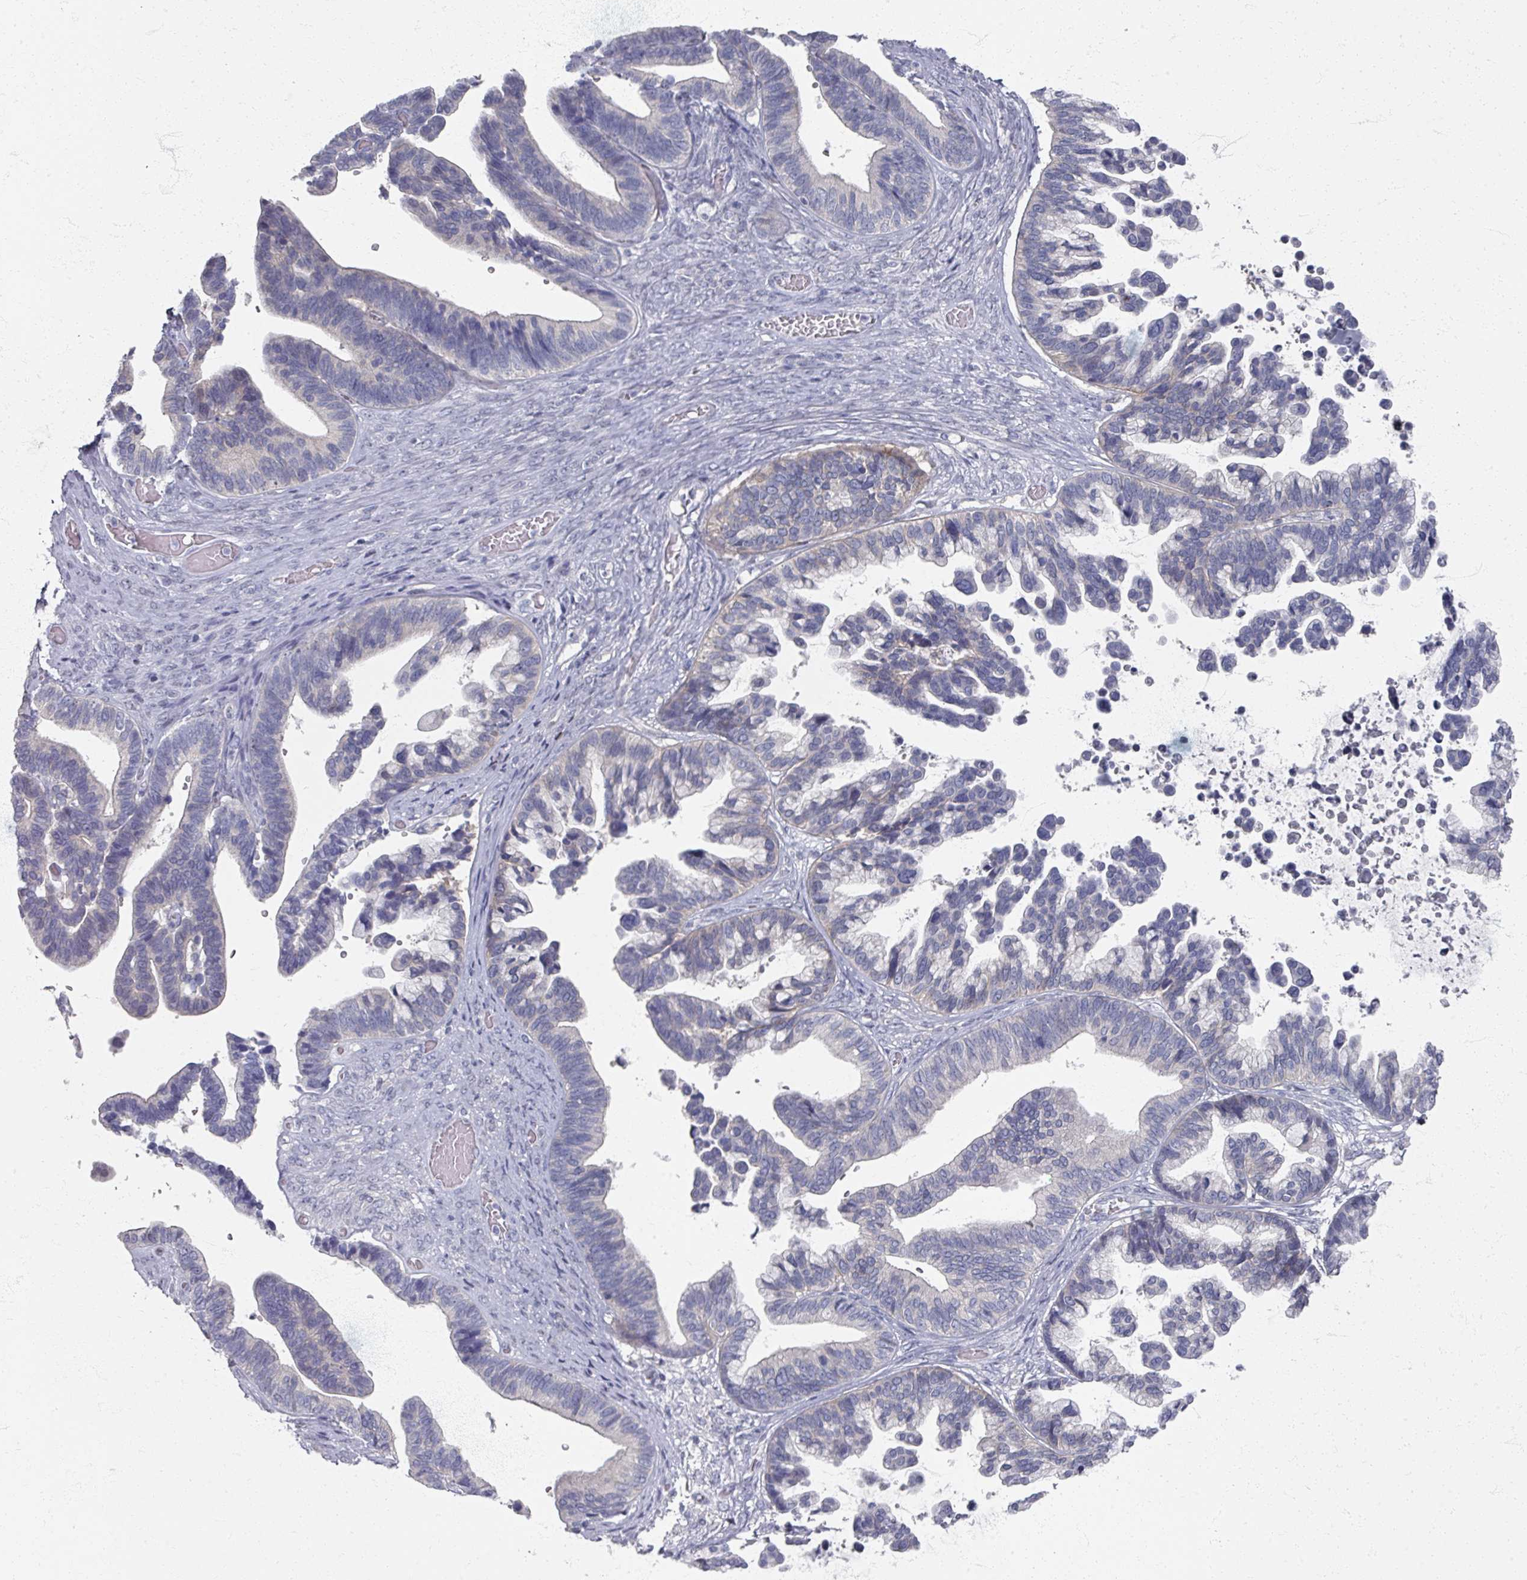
{"staining": {"intensity": "negative", "quantity": "none", "location": "none"}, "tissue": "ovarian cancer", "cell_type": "Tumor cells", "image_type": "cancer", "snomed": [{"axis": "morphology", "description": "Cystadenocarcinoma, serous, NOS"}, {"axis": "topography", "description": "Ovary"}], "caption": "This is an IHC histopathology image of serous cystadenocarcinoma (ovarian). There is no staining in tumor cells.", "gene": "TTYH3", "patient": {"sex": "female", "age": 56}}